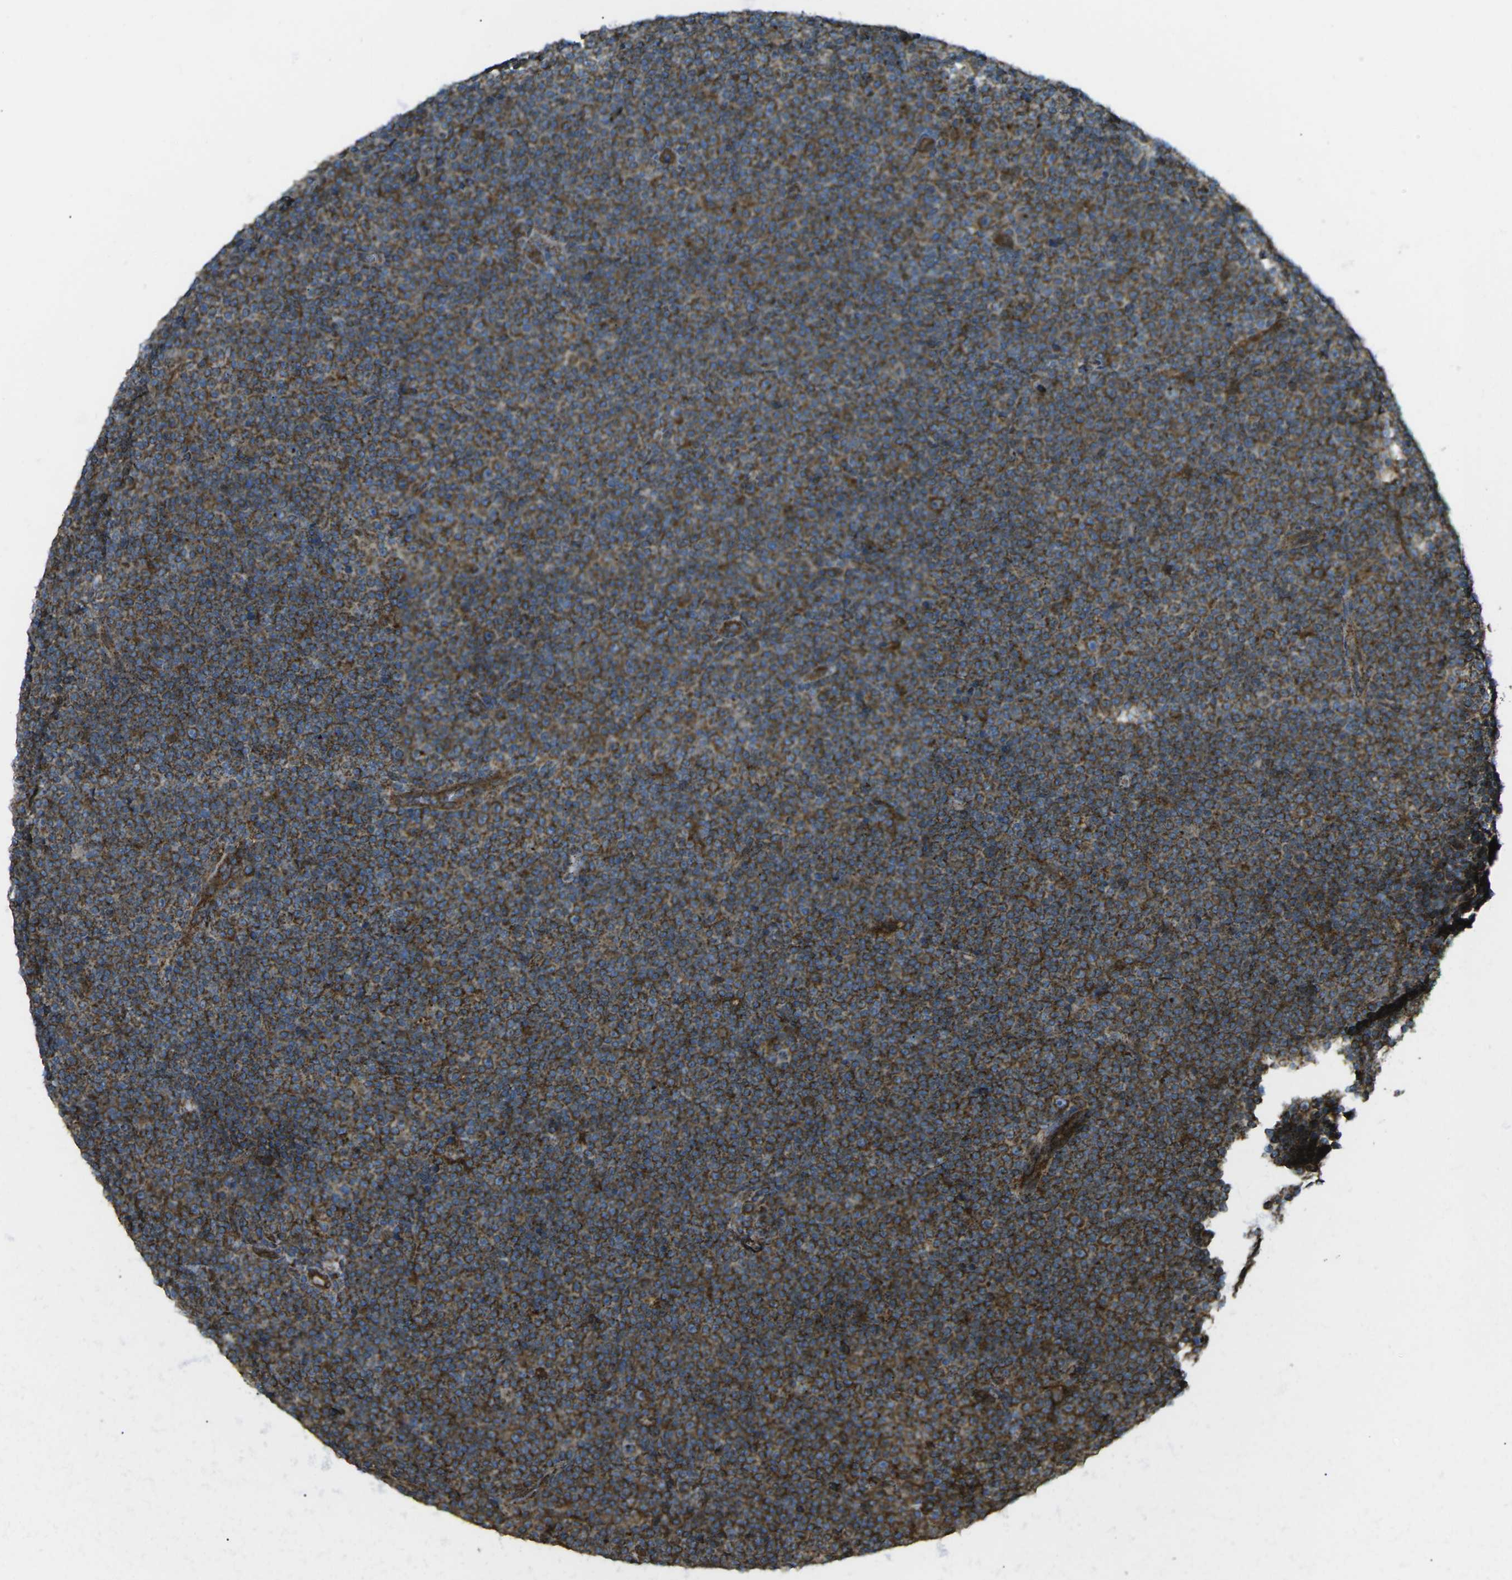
{"staining": {"intensity": "strong", "quantity": "25%-75%", "location": "cytoplasmic/membranous"}, "tissue": "lymphoma", "cell_type": "Tumor cells", "image_type": "cancer", "snomed": [{"axis": "morphology", "description": "Malignant lymphoma, non-Hodgkin's type, Low grade"}, {"axis": "topography", "description": "Lymph node"}], "caption": "This is an image of immunohistochemistry (IHC) staining of lymphoma, which shows strong staining in the cytoplasmic/membranous of tumor cells.", "gene": "CHMP3", "patient": {"sex": "female", "age": 67}}